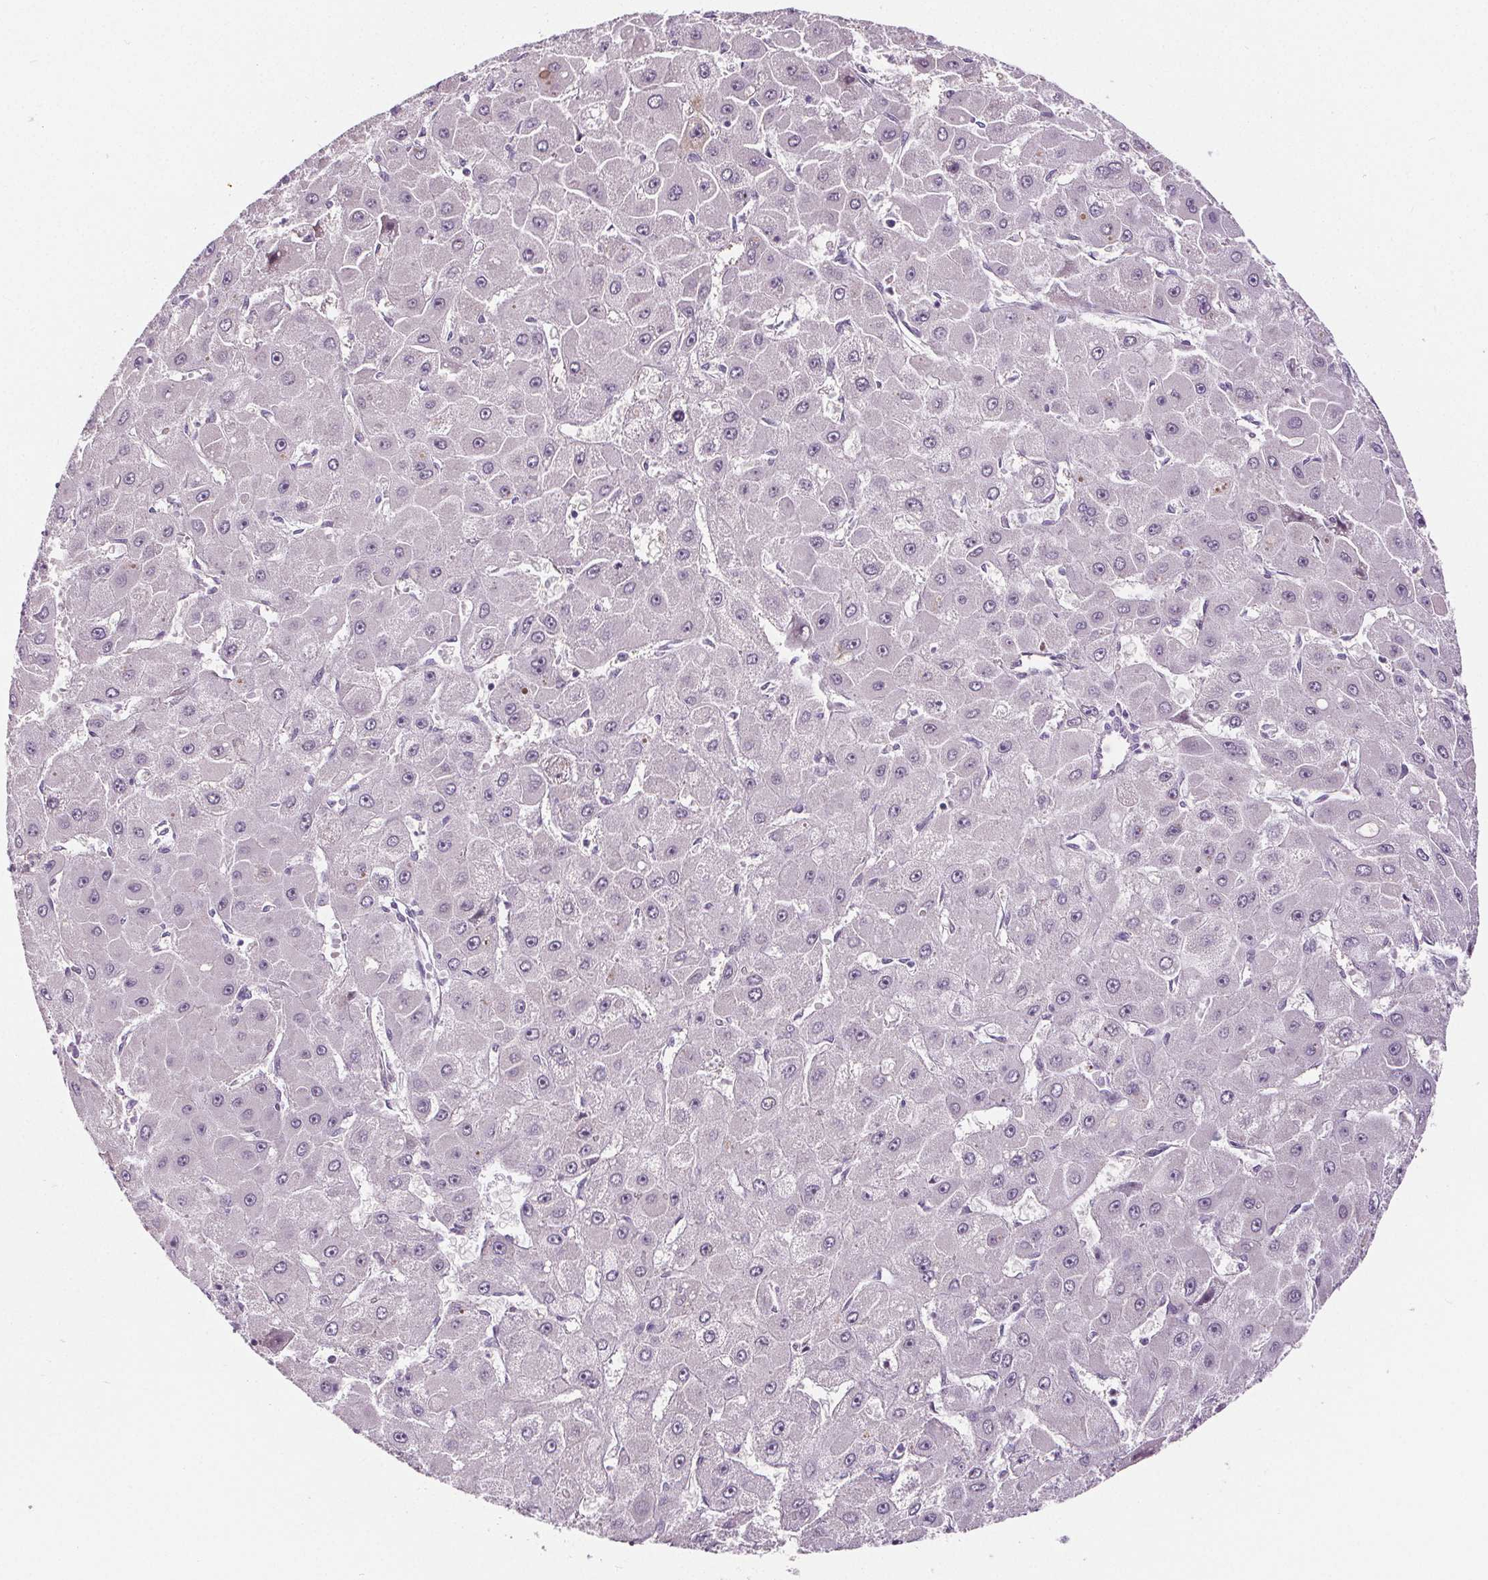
{"staining": {"intensity": "negative", "quantity": "none", "location": "none"}, "tissue": "liver cancer", "cell_type": "Tumor cells", "image_type": "cancer", "snomed": [{"axis": "morphology", "description": "Carcinoma, Hepatocellular, NOS"}, {"axis": "topography", "description": "Liver"}], "caption": "A high-resolution micrograph shows IHC staining of liver cancer, which reveals no significant staining in tumor cells.", "gene": "SUCLA2", "patient": {"sex": "female", "age": 25}}